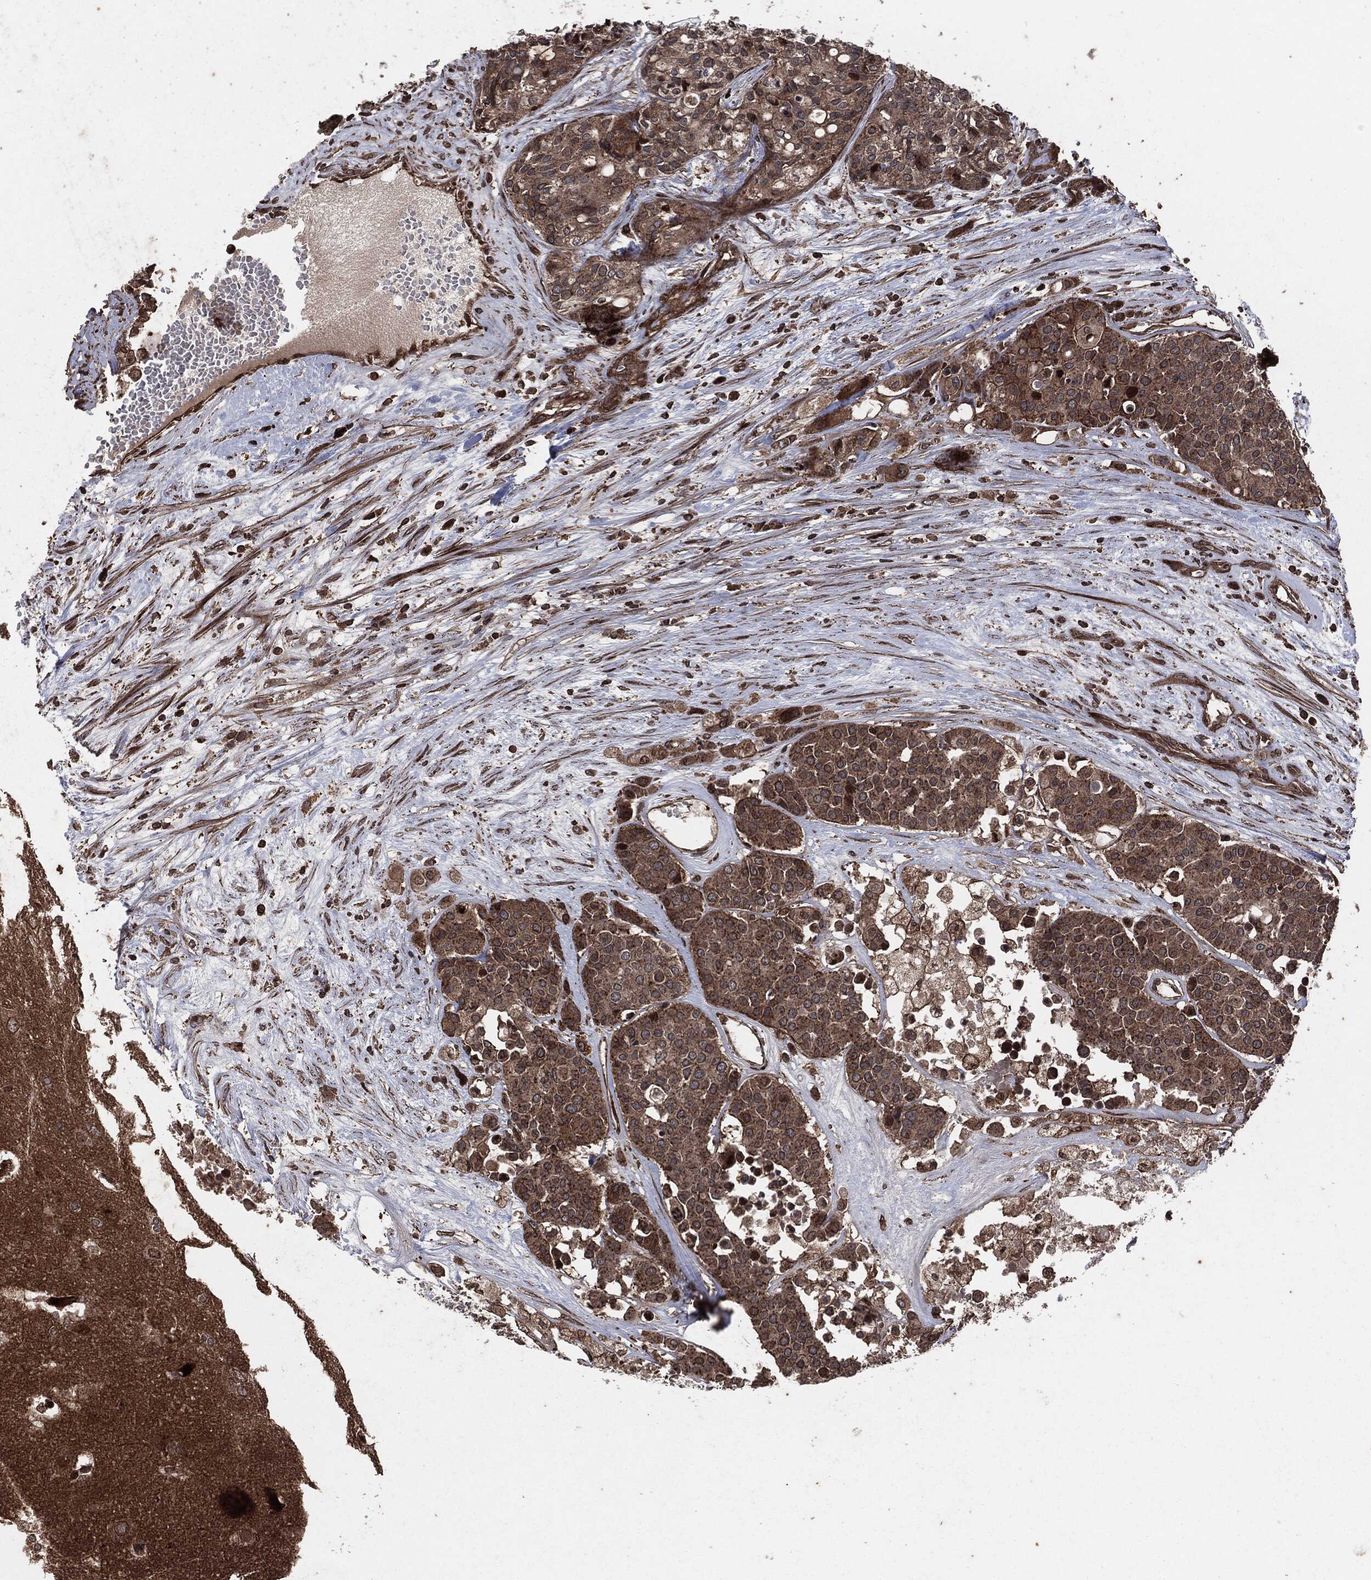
{"staining": {"intensity": "moderate", "quantity": ">75%", "location": "cytoplasmic/membranous"}, "tissue": "carcinoid", "cell_type": "Tumor cells", "image_type": "cancer", "snomed": [{"axis": "morphology", "description": "Carcinoid, malignant, NOS"}, {"axis": "topography", "description": "Colon"}], "caption": "Immunohistochemical staining of human carcinoid shows medium levels of moderate cytoplasmic/membranous protein positivity in approximately >75% of tumor cells.", "gene": "IFIT1", "patient": {"sex": "male", "age": 81}}